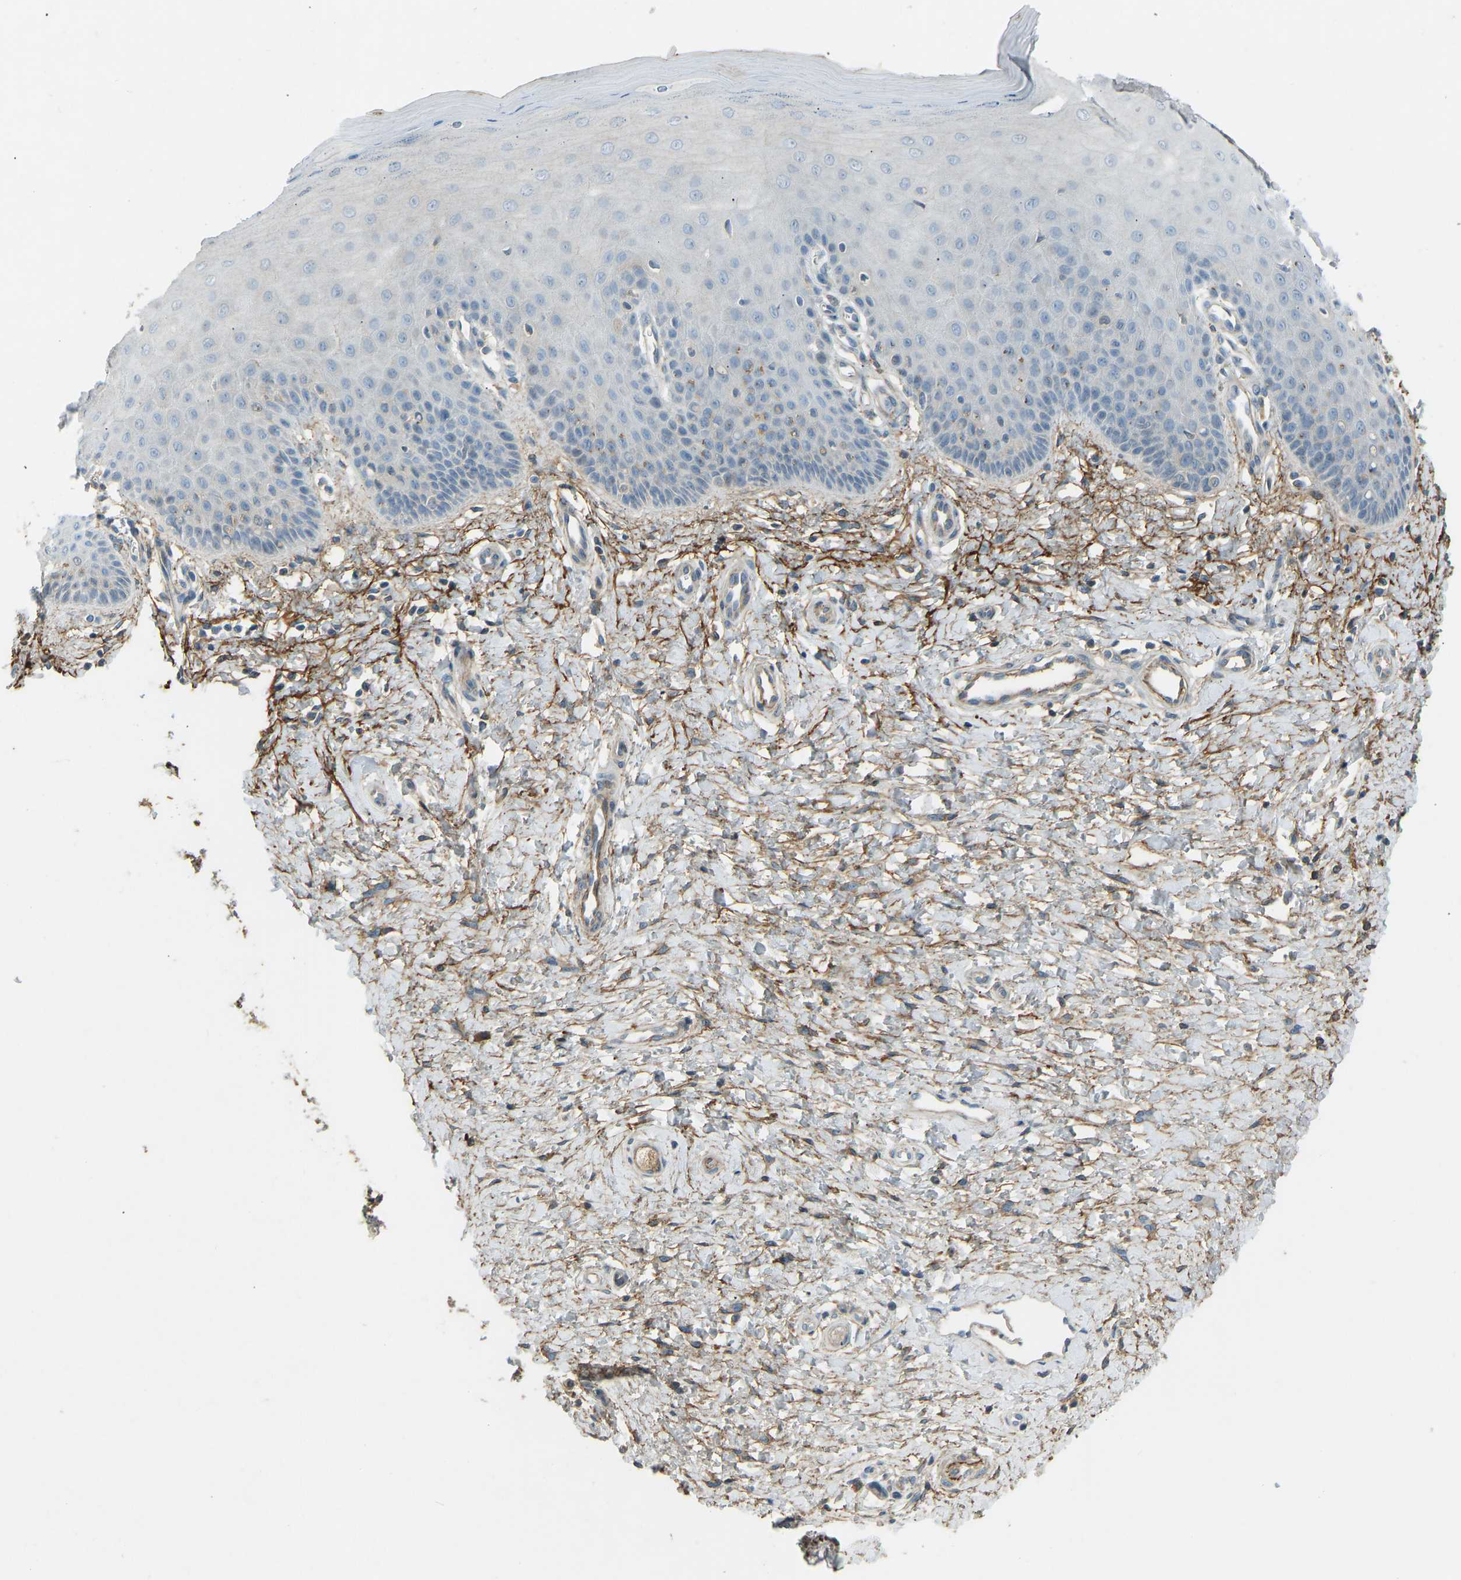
{"staining": {"intensity": "negative", "quantity": "none", "location": "none"}, "tissue": "cervix", "cell_type": "Glandular cells", "image_type": "normal", "snomed": [{"axis": "morphology", "description": "Normal tissue, NOS"}, {"axis": "topography", "description": "Cervix"}], "caption": "The micrograph shows no significant positivity in glandular cells of cervix. (Stains: DAB immunohistochemistry (IHC) with hematoxylin counter stain, Microscopy: brightfield microscopy at high magnification).", "gene": "FBLN2", "patient": {"sex": "female", "age": 55}}